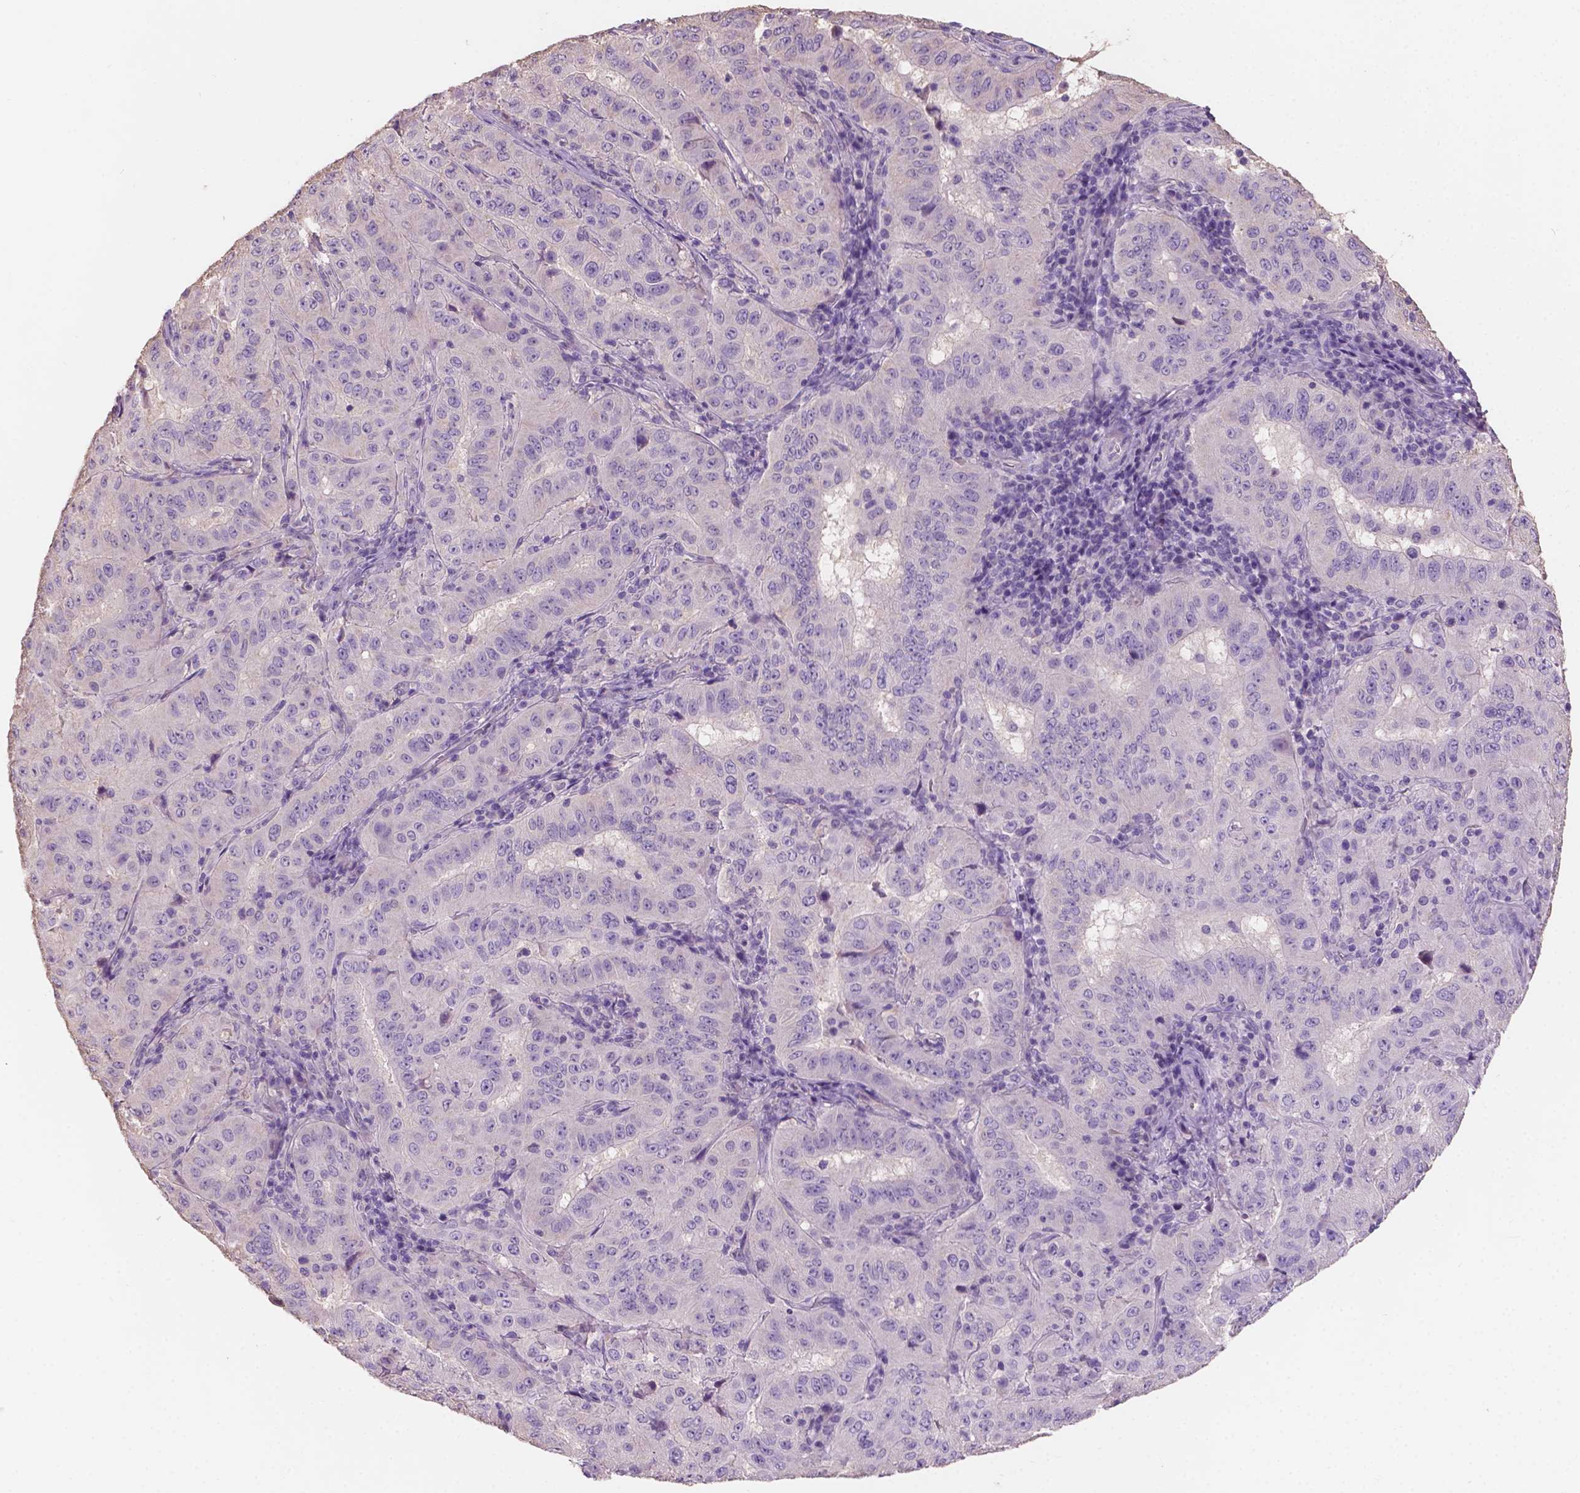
{"staining": {"intensity": "negative", "quantity": "none", "location": "none"}, "tissue": "pancreatic cancer", "cell_type": "Tumor cells", "image_type": "cancer", "snomed": [{"axis": "morphology", "description": "Adenocarcinoma, NOS"}, {"axis": "topography", "description": "Pancreas"}], "caption": "DAB immunohistochemical staining of pancreatic cancer shows no significant staining in tumor cells. Brightfield microscopy of IHC stained with DAB (brown) and hematoxylin (blue), captured at high magnification.", "gene": "SBSN", "patient": {"sex": "male", "age": 63}}